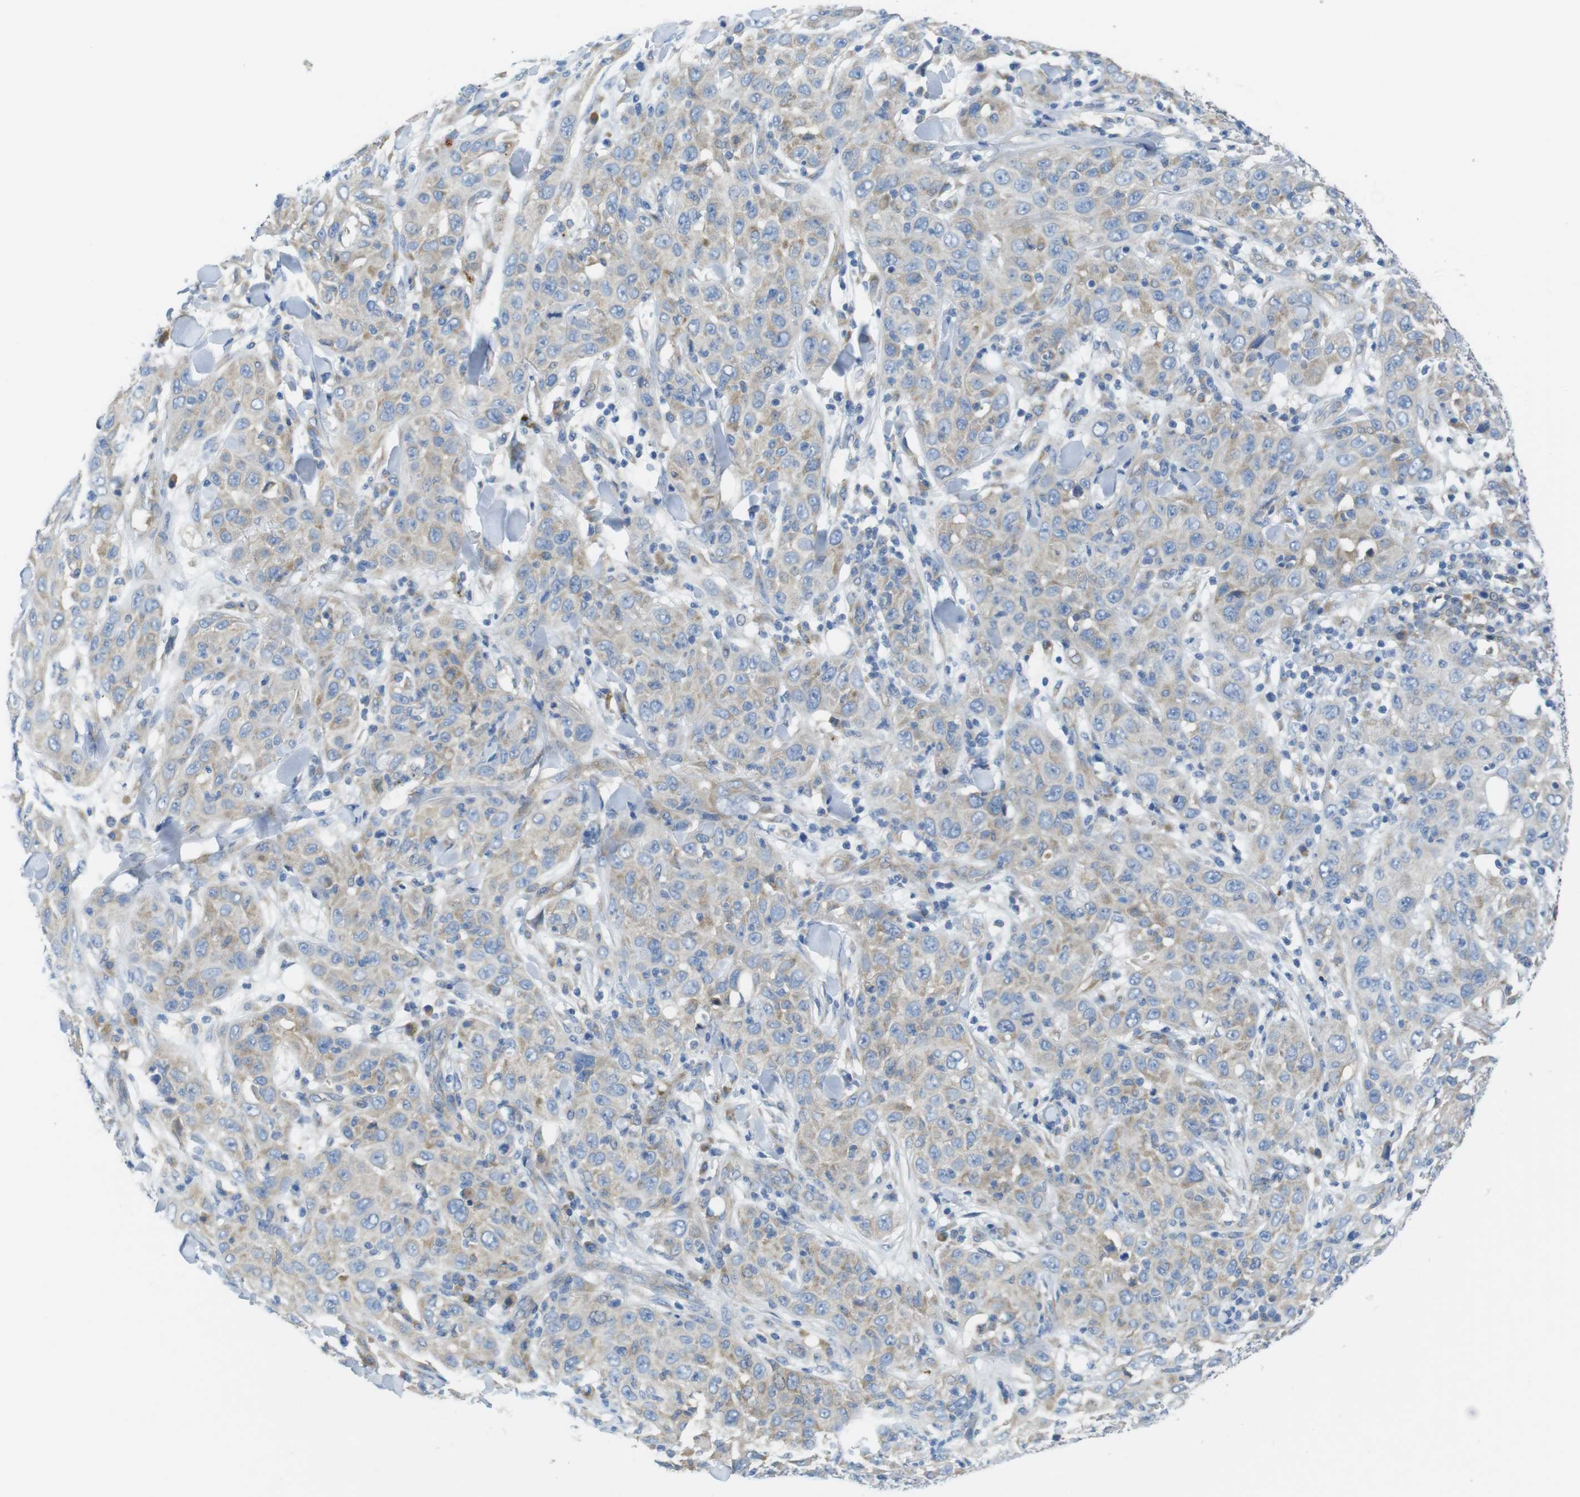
{"staining": {"intensity": "weak", "quantity": "25%-75%", "location": "cytoplasmic/membranous"}, "tissue": "skin cancer", "cell_type": "Tumor cells", "image_type": "cancer", "snomed": [{"axis": "morphology", "description": "Squamous cell carcinoma, NOS"}, {"axis": "topography", "description": "Skin"}], "caption": "A brown stain labels weak cytoplasmic/membranous positivity of a protein in human skin squamous cell carcinoma tumor cells.", "gene": "TMEM234", "patient": {"sex": "female", "age": 88}}